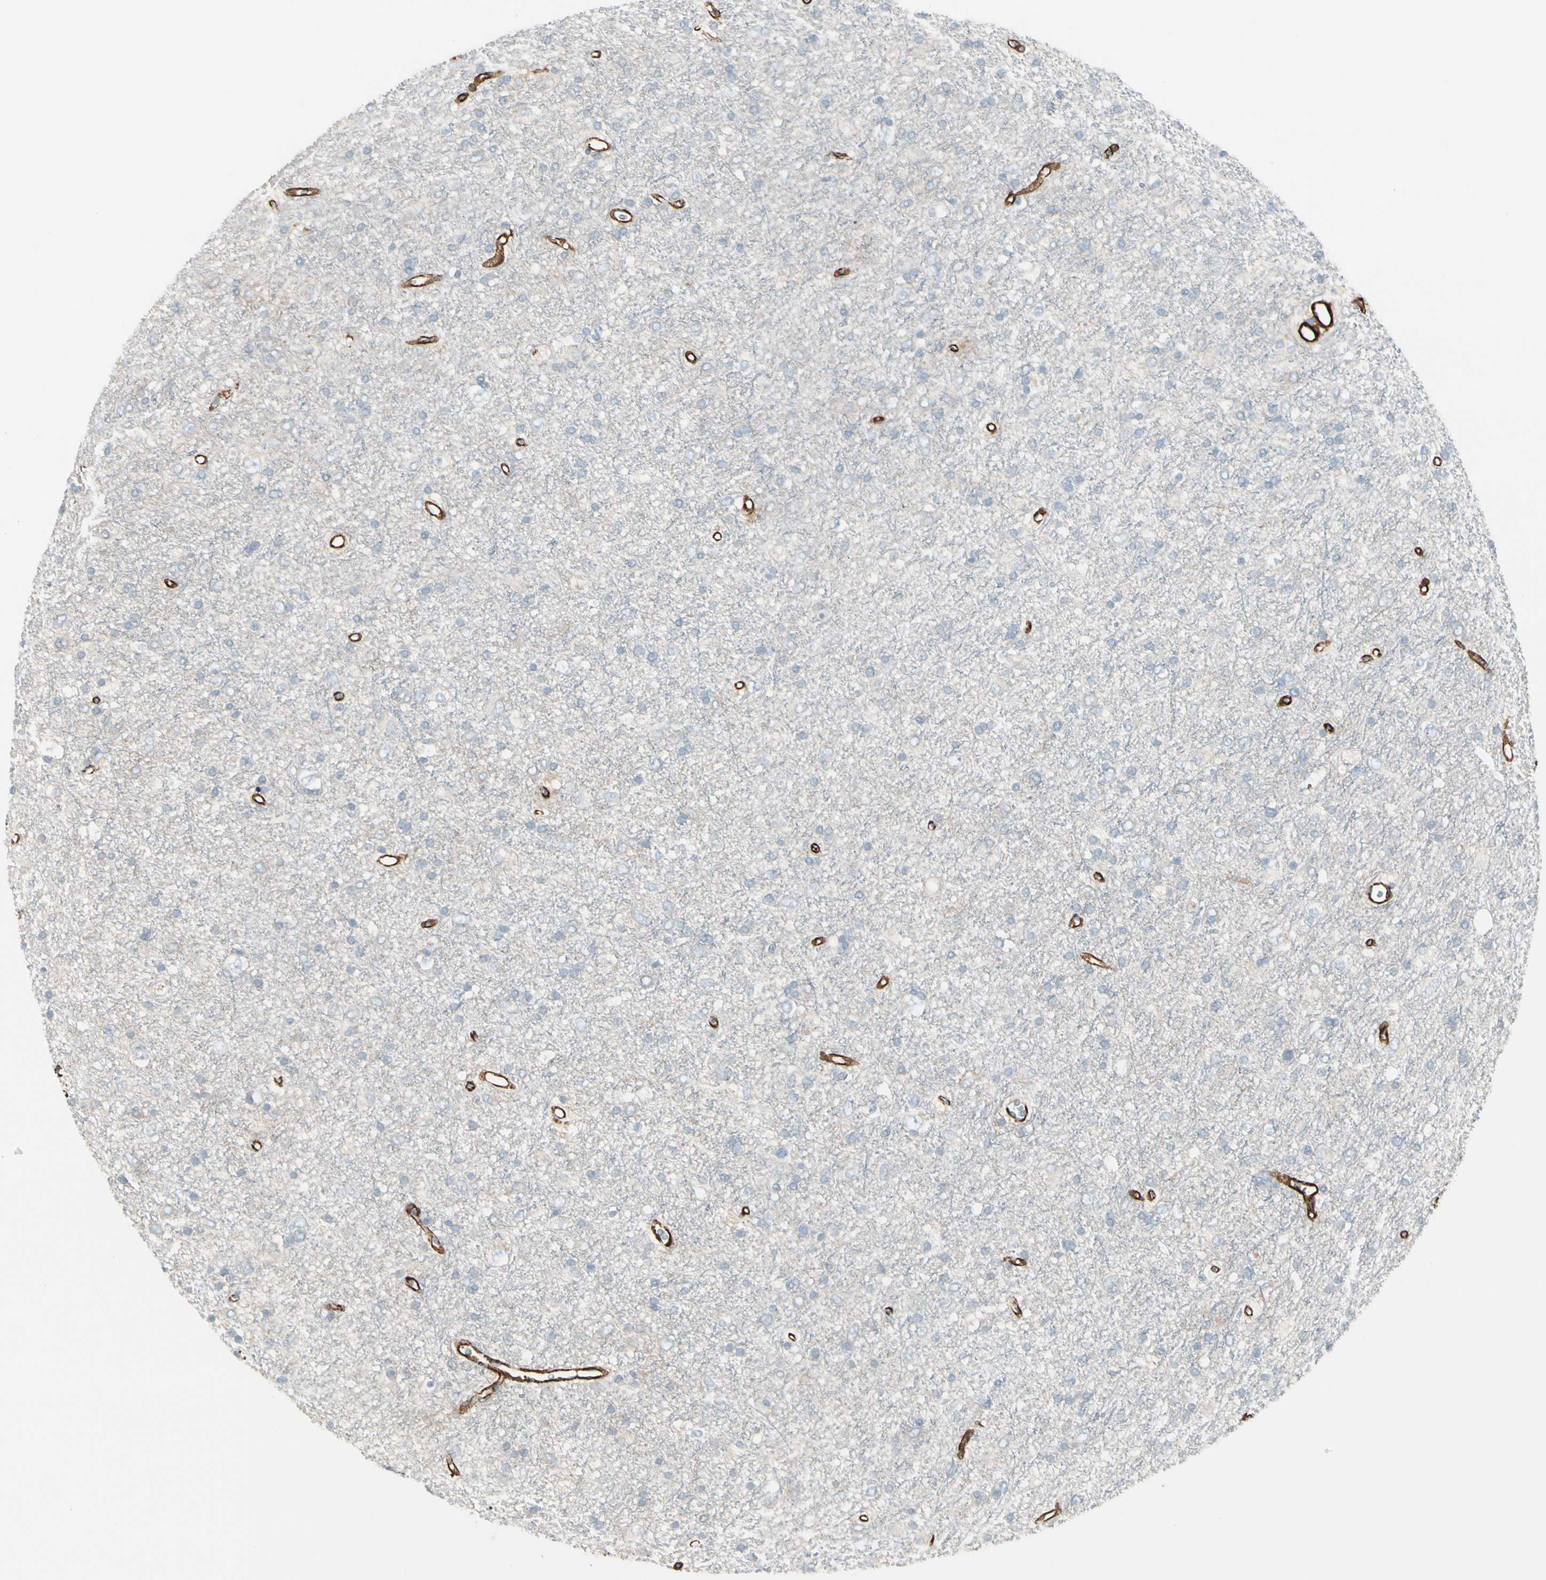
{"staining": {"intensity": "weak", "quantity": "25%-75%", "location": "cytoplasmic/membranous"}, "tissue": "glioma", "cell_type": "Tumor cells", "image_type": "cancer", "snomed": [{"axis": "morphology", "description": "Glioma, malignant, Low grade"}, {"axis": "topography", "description": "Brain"}], "caption": "High-power microscopy captured an immunohistochemistry (IHC) image of glioma, revealing weak cytoplasmic/membranous expression in approximately 25%-75% of tumor cells.", "gene": "CALD1", "patient": {"sex": "male", "age": 77}}